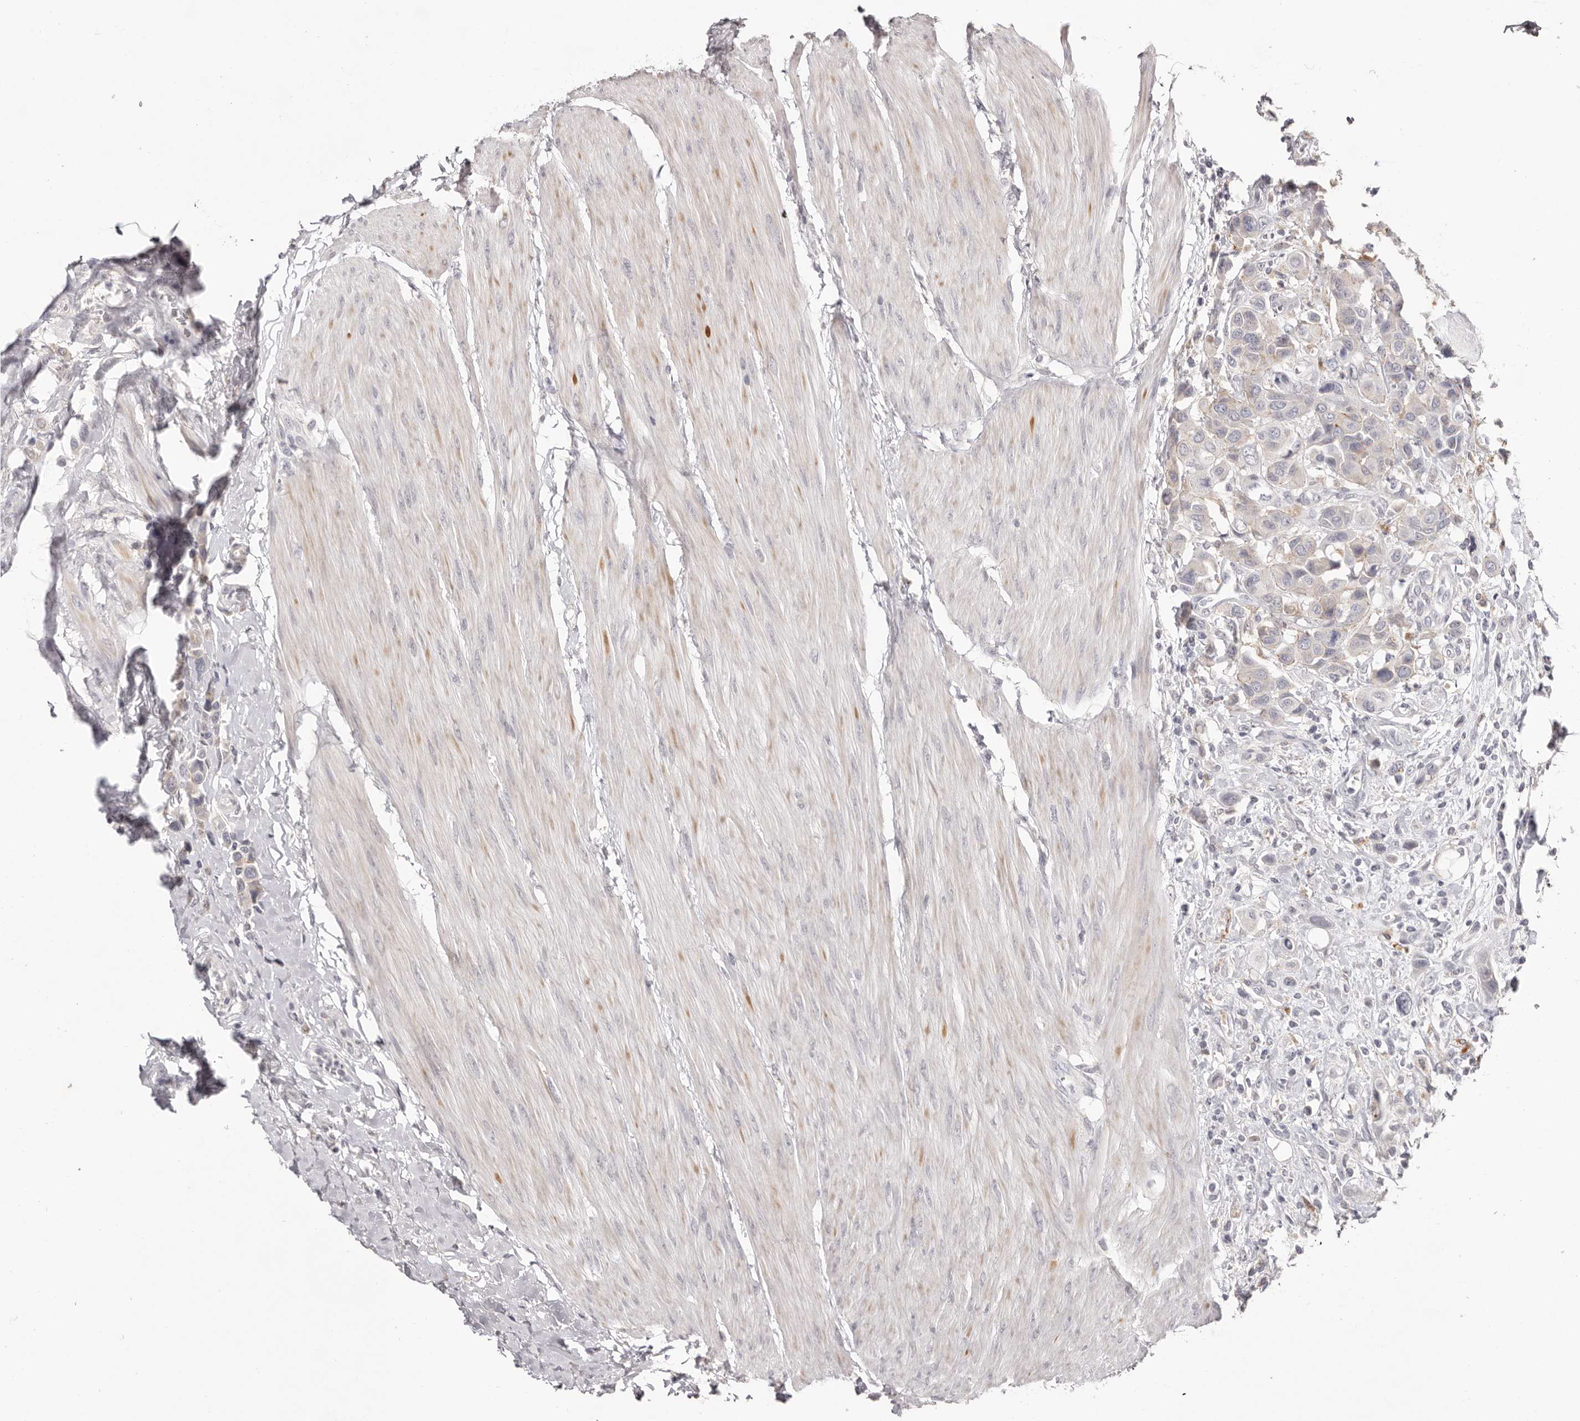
{"staining": {"intensity": "weak", "quantity": "<25%", "location": "cytoplasmic/membranous"}, "tissue": "urothelial cancer", "cell_type": "Tumor cells", "image_type": "cancer", "snomed": [{"axis": "morphology", "description": "Urothelial carcinoma, High grade"}, {"axis": "topography", "description": "Urinary bladder"}], "caption": "The photomicrograph exhibits no significant staining in tumor cells of high-grade urothelial carcinoma.", "gene": "PCDHB6", "patient": {"sex": "male", "age": 50}}